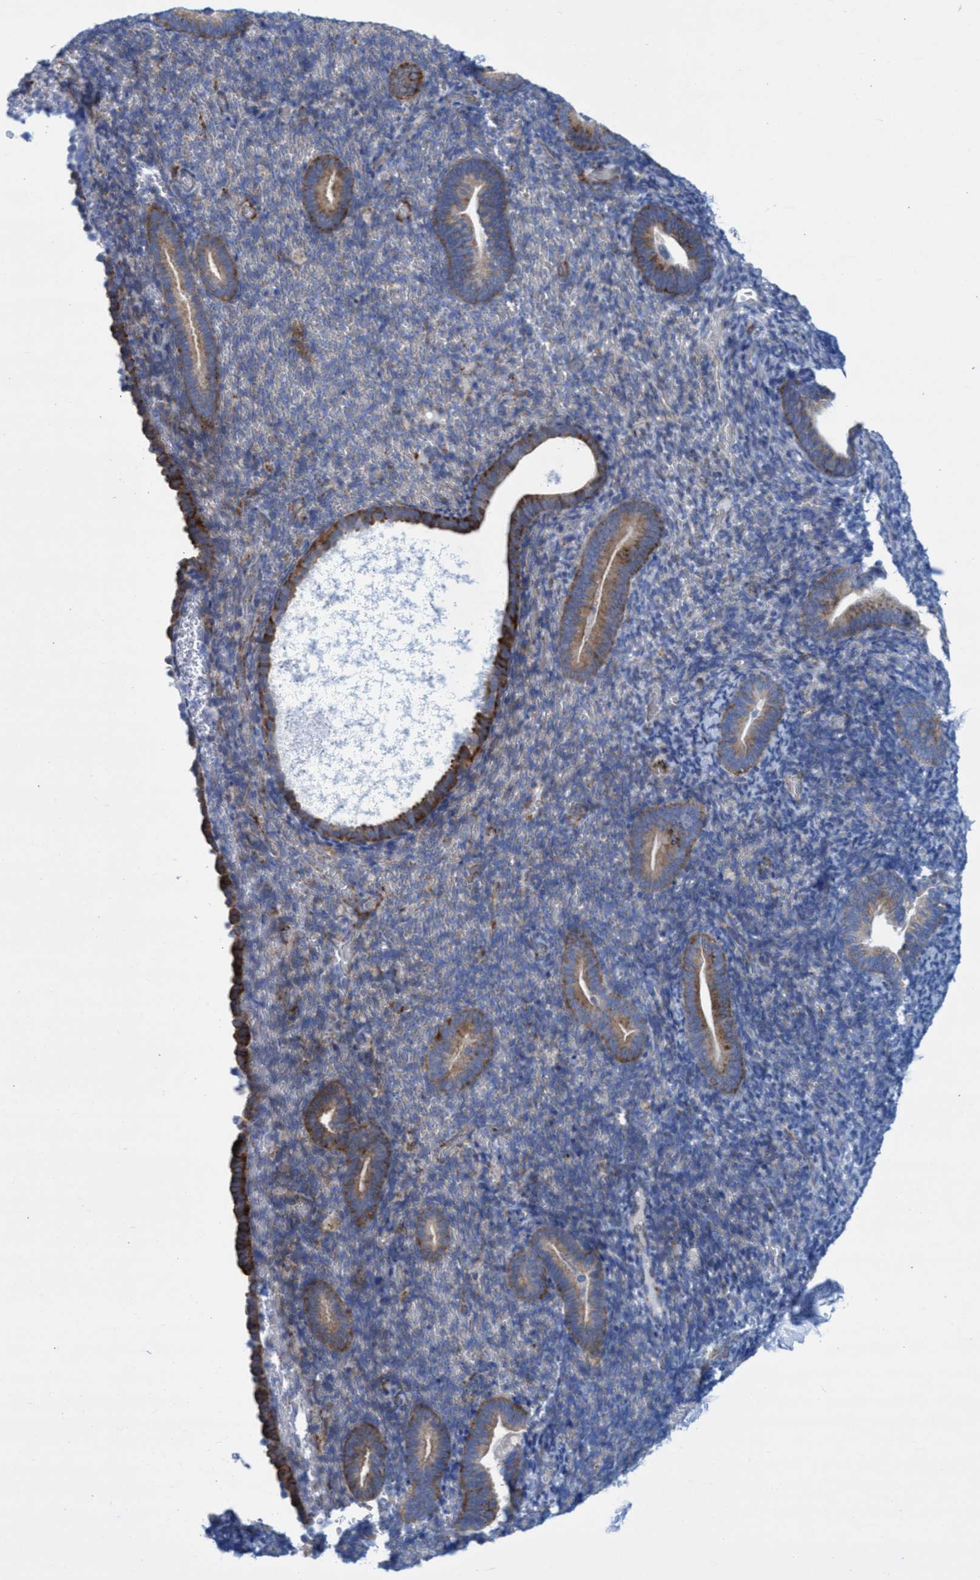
{"staining": {"intensity": "negative", "quantity": "none", "location": "none"}, "tissue": "endometrium", "cell_type": "Cells in endometrial stroma", "image_type": "normal", "snomed": [{"axis": "morphology", "description": "Normal tissue, NOS"}, {"axis": "topography", "description": "Endometrium"}], "caption": "An IHC micrograph of benign endometrium is shown. There is no staining in cells in endometrial stroma of endometrium.", "gene": "R3HCC1", "patient": {"sex": "female", "age": 51}}